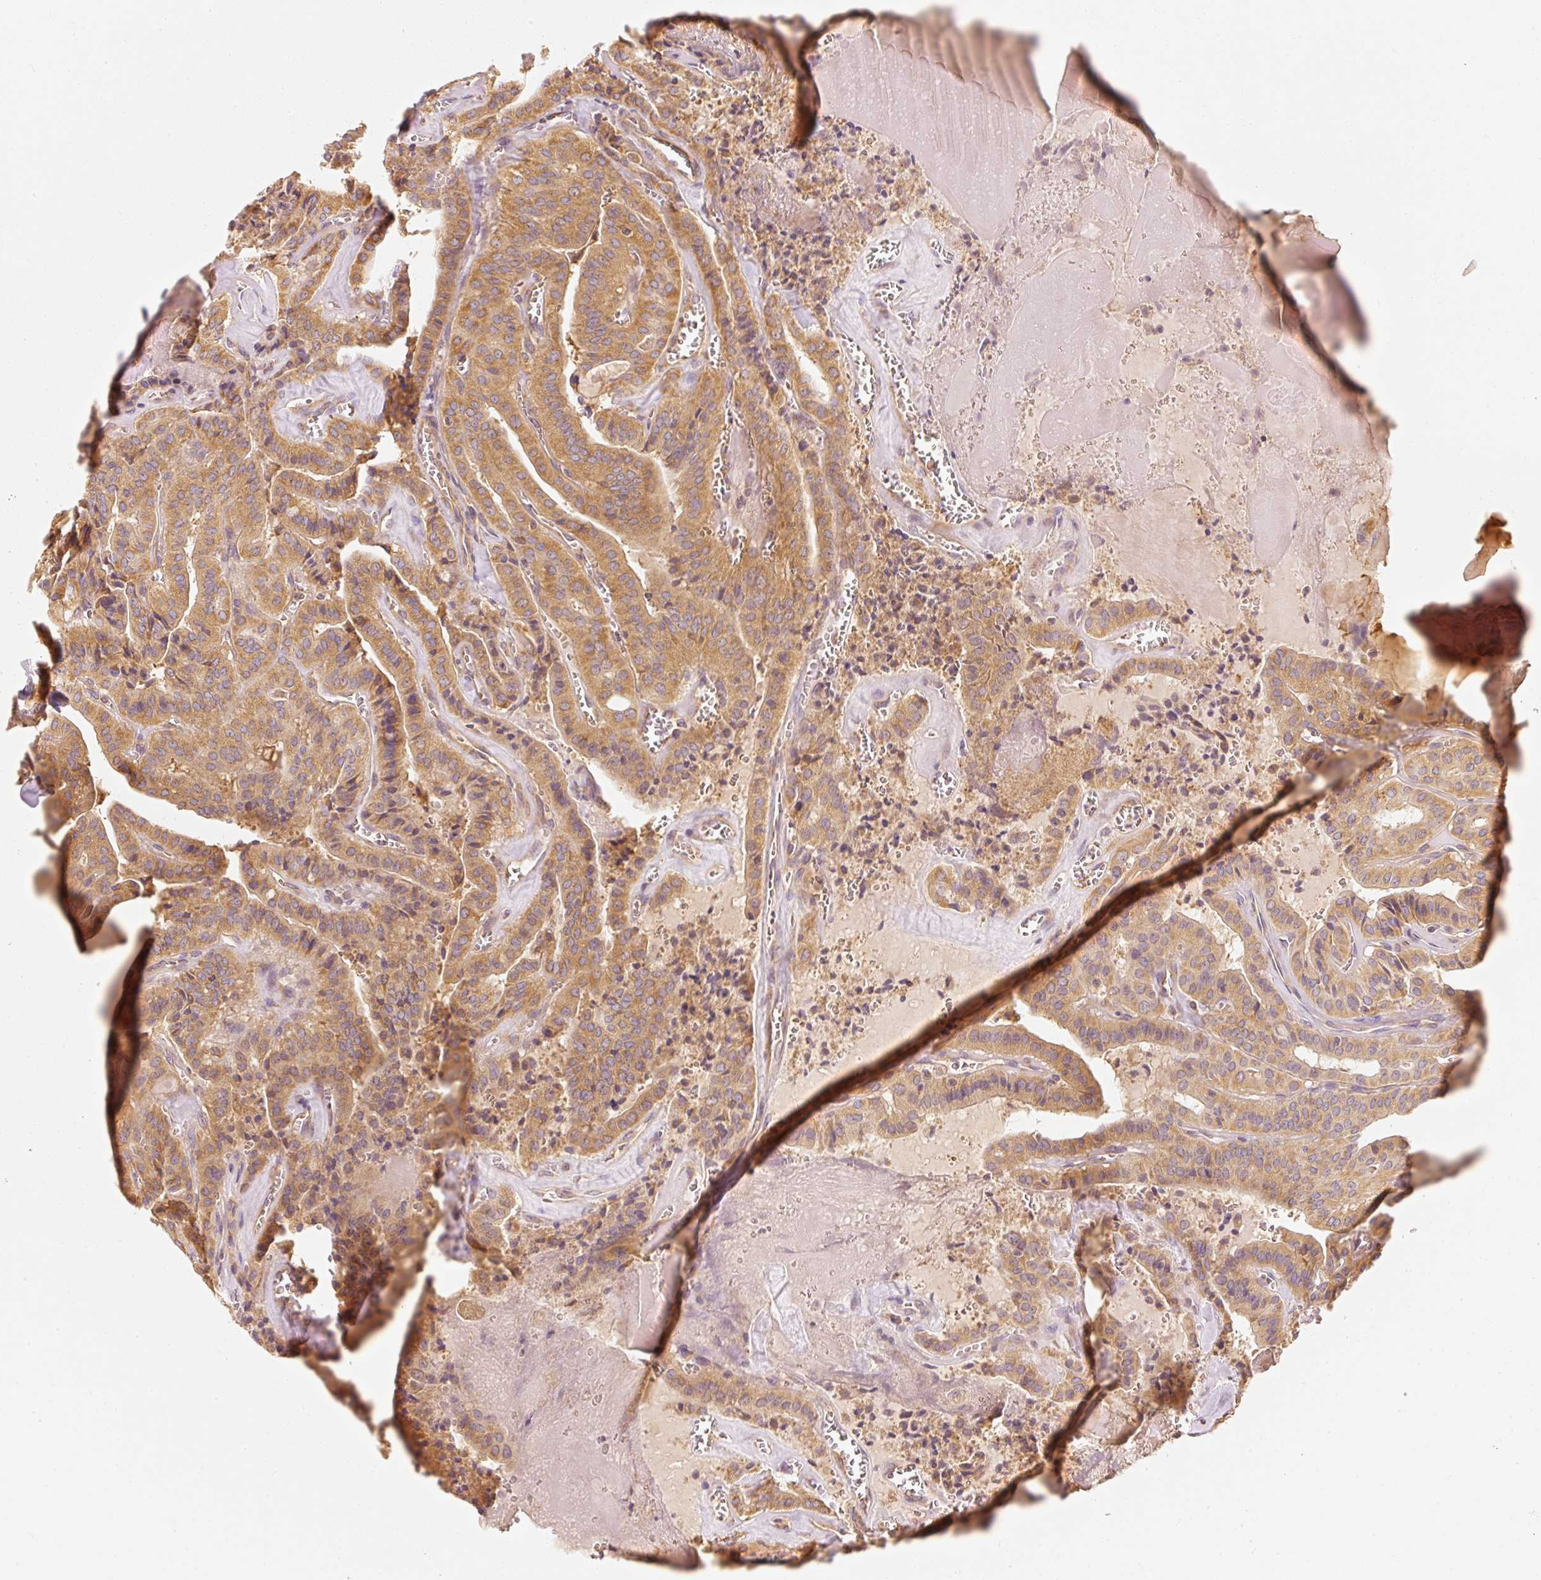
{"staining": {"intensity": "moderate", "quantity": ">75%", "location": "cytoplasmic/membranous"}, "tissue": "thyroid cancer", "cell_type": "Tumor cells", "image_type": "cancer", "snomed": [{"axis": "morphology", "description": "Papillary adenocarcinoma, NOS"}, {"axis": "topography", "description": "Thyroid gland"}], "caption": "A brown stain highlights moderate cytoplasmic/membranous expression of a protein in human thyroid papillary adenocarcinoma tumor cells.", "gene": "TOMM40", "patient": {"sex": "male", "age": 52}}